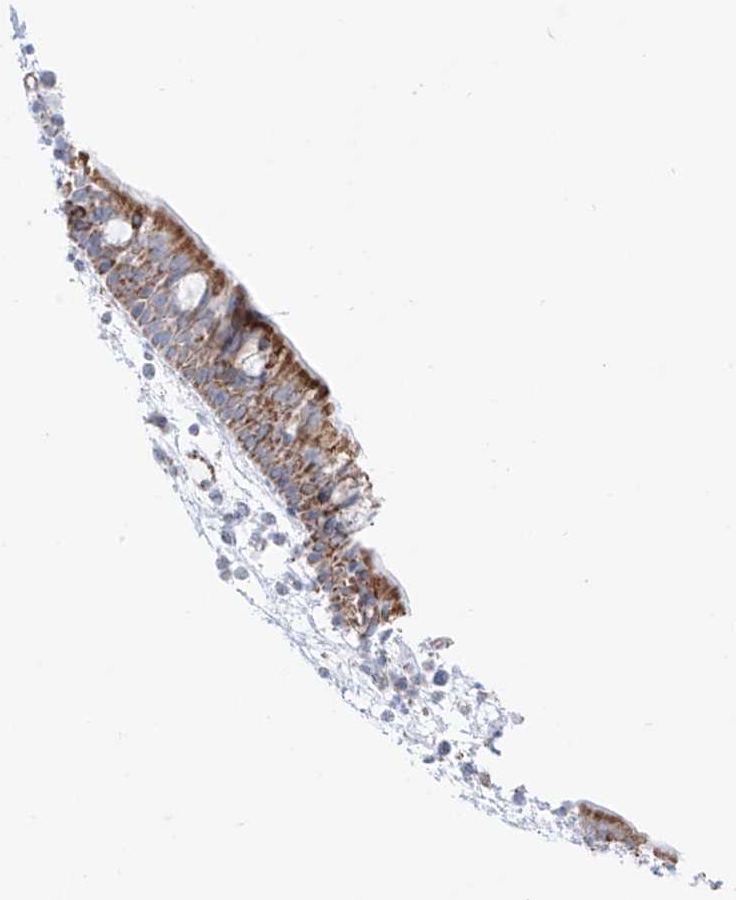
{"staining": {"intensity": "moderate", "quantity": ">75%", "location": "cytoplasmic/membranous"}, "tissue": "nasopharynx", "cell_type": "Respiratory epithelial cells", "image_type": "normal", "snomed": [{"axis": "morphology", "description": "Normal tissue, NOS"}, {"axis": "morphology", "description": "Inflammation, NOS"}, {"axis": "morphology", "description": "Malignant melanoma, Metastatic site"}, {"axis": "topography", "description": "Nasopharynx"}], "caption": "Protein staining of benign nasopharynx shows moderate cytoplasmic/membranous staining in approximately >75% of respiratory epithelial cells.", "gene": "XKR3", "patient": {"sex": "male", "age": 70}}